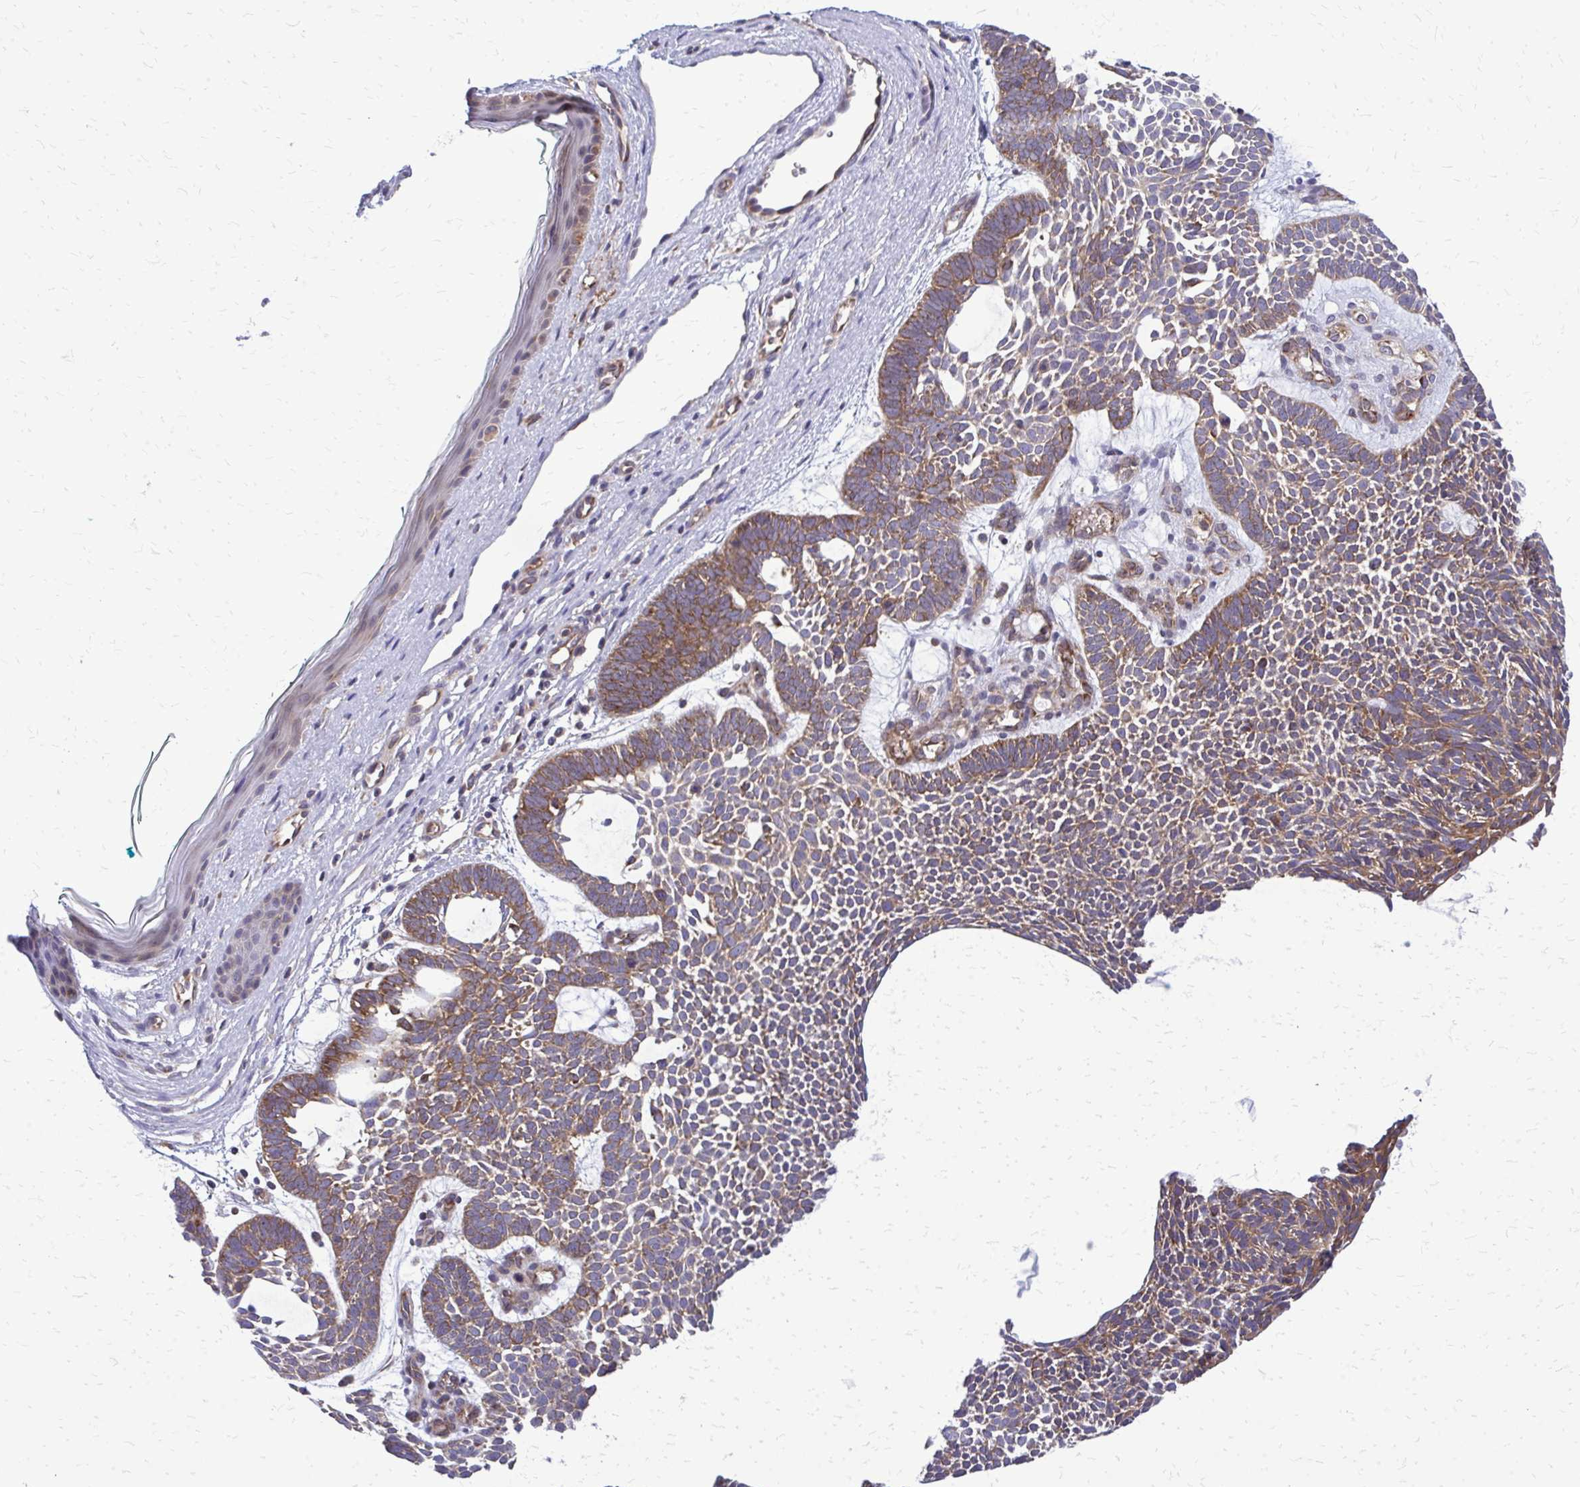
{"staining": {"intensity": "moderate", "quantity": ">75%", "location": "cytoplasmic/membranous"}, "tissue": "skin cancer", "cell_type": "Tumor cells", "image_type": "cancer", "snomed": [{"axis": "morphology", "description": "Basal cell carcinoma"}, {"axis": "topography", "description": "Skin"}, {"axis": "topography", "description": "Skin of face"}], "caption": "Basal cell carcinoma (skin) tissue shows moderate cytoplasmic/membranous expression in about >75% of tumor cells, visualized by immunohistochemistry.", "gene": "PDK4", "patient": {"sex": "male", "age": 83}}